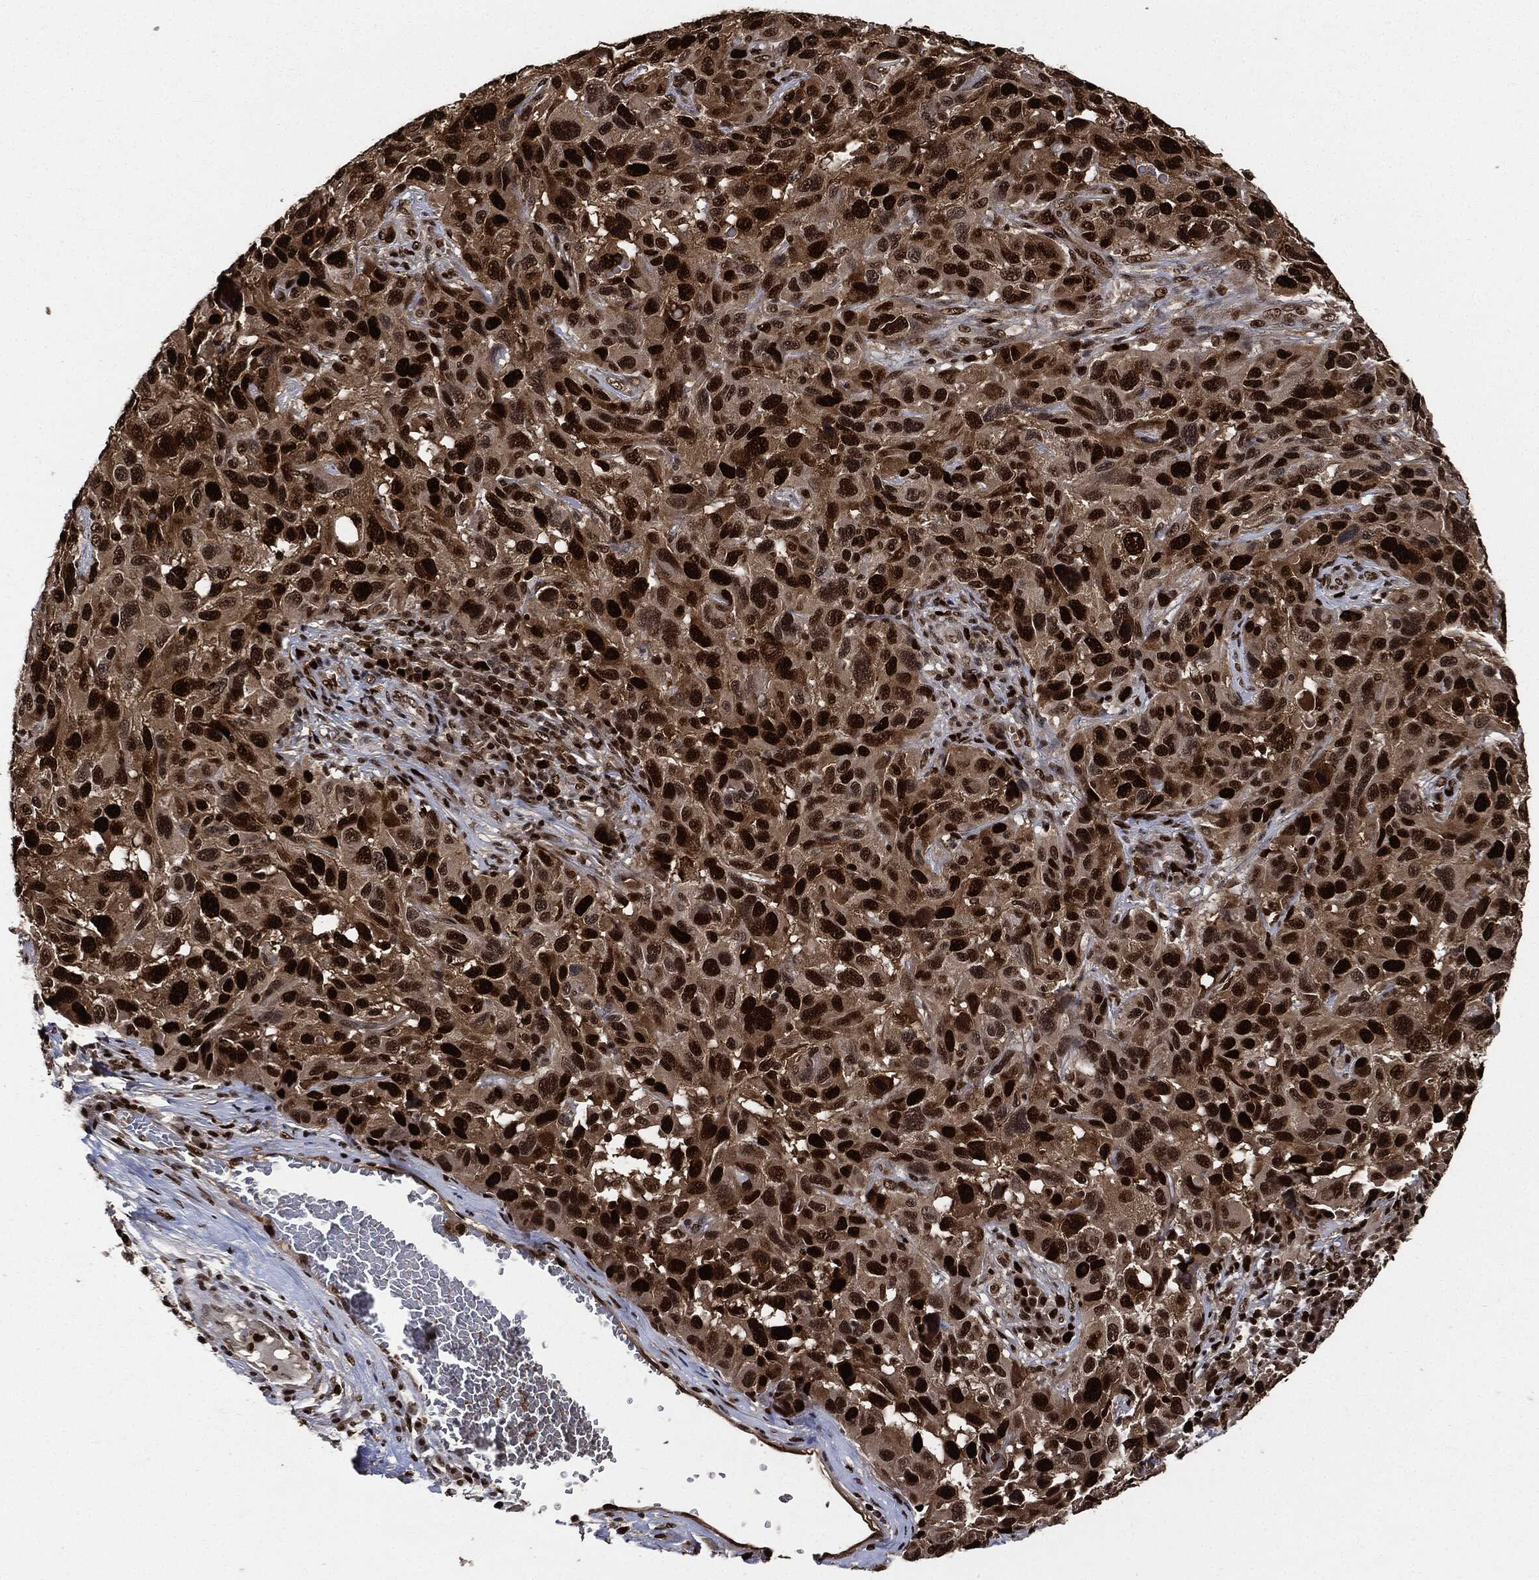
{"staining": {"intensity": "strong", "quantity": ">75%", "location": "nuclear"}, "tissue": "melanoma", "cell_type": "Tumor cells", "image_type": "cancer", "snomed": [{"axis": "morphology", "description": "Malignant melanoma, NOS"}, {"axis": "topography", "description": "Skin"}], "caption": "This is an image of IHC staining of melanoma, which shows strong staining in the nuclear of tumor cells.", "gene": "PCNA", "patient": {"sex": "male", "age": 53}}